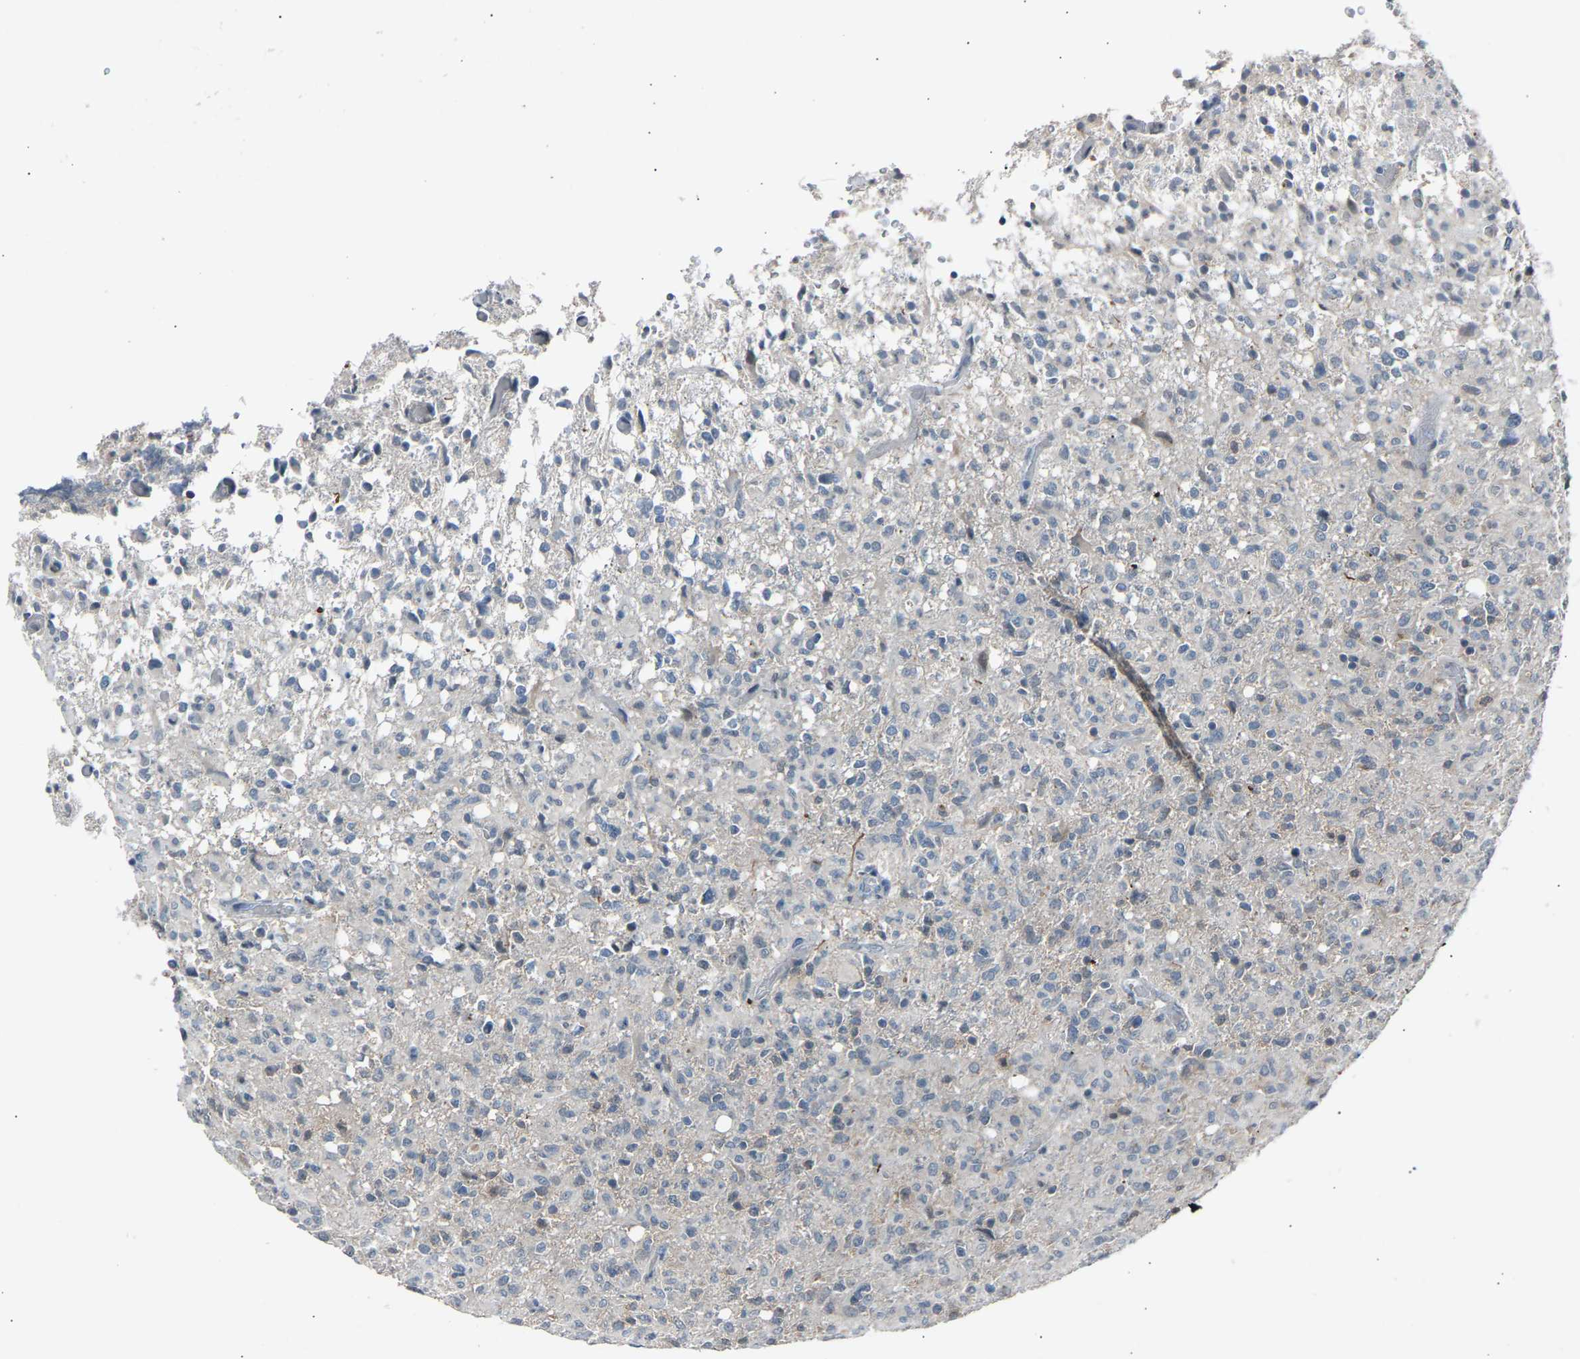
{"staining": {"intensity": "weak", "quantity": "<25%", "location": "cytoplasmic/membranous"}, "tissue": "glioma", "cell_type": "Tumor cells", "image_type": "cancer", "snomed": [{"axis": "morphology", "description": "Glioma, malignant, High grade"}, {"axis": "topography", "description": "Brain"}], "caption": "High magnification brightfield microscopy of glioma stained with DAB (3,3'-diaminobenzidine) (brown) and counterstained with hematoxylin (blue): tumor cells show no significant expression. Brightfield microscopy of immunohistochemistry stained with DAB (3,3'-diaminobenzidine) (brown) and hematoxylin (blue), captured at high magnification.", "gene": "SLIRP", "patient": {"sex": "female", "age": 57}}